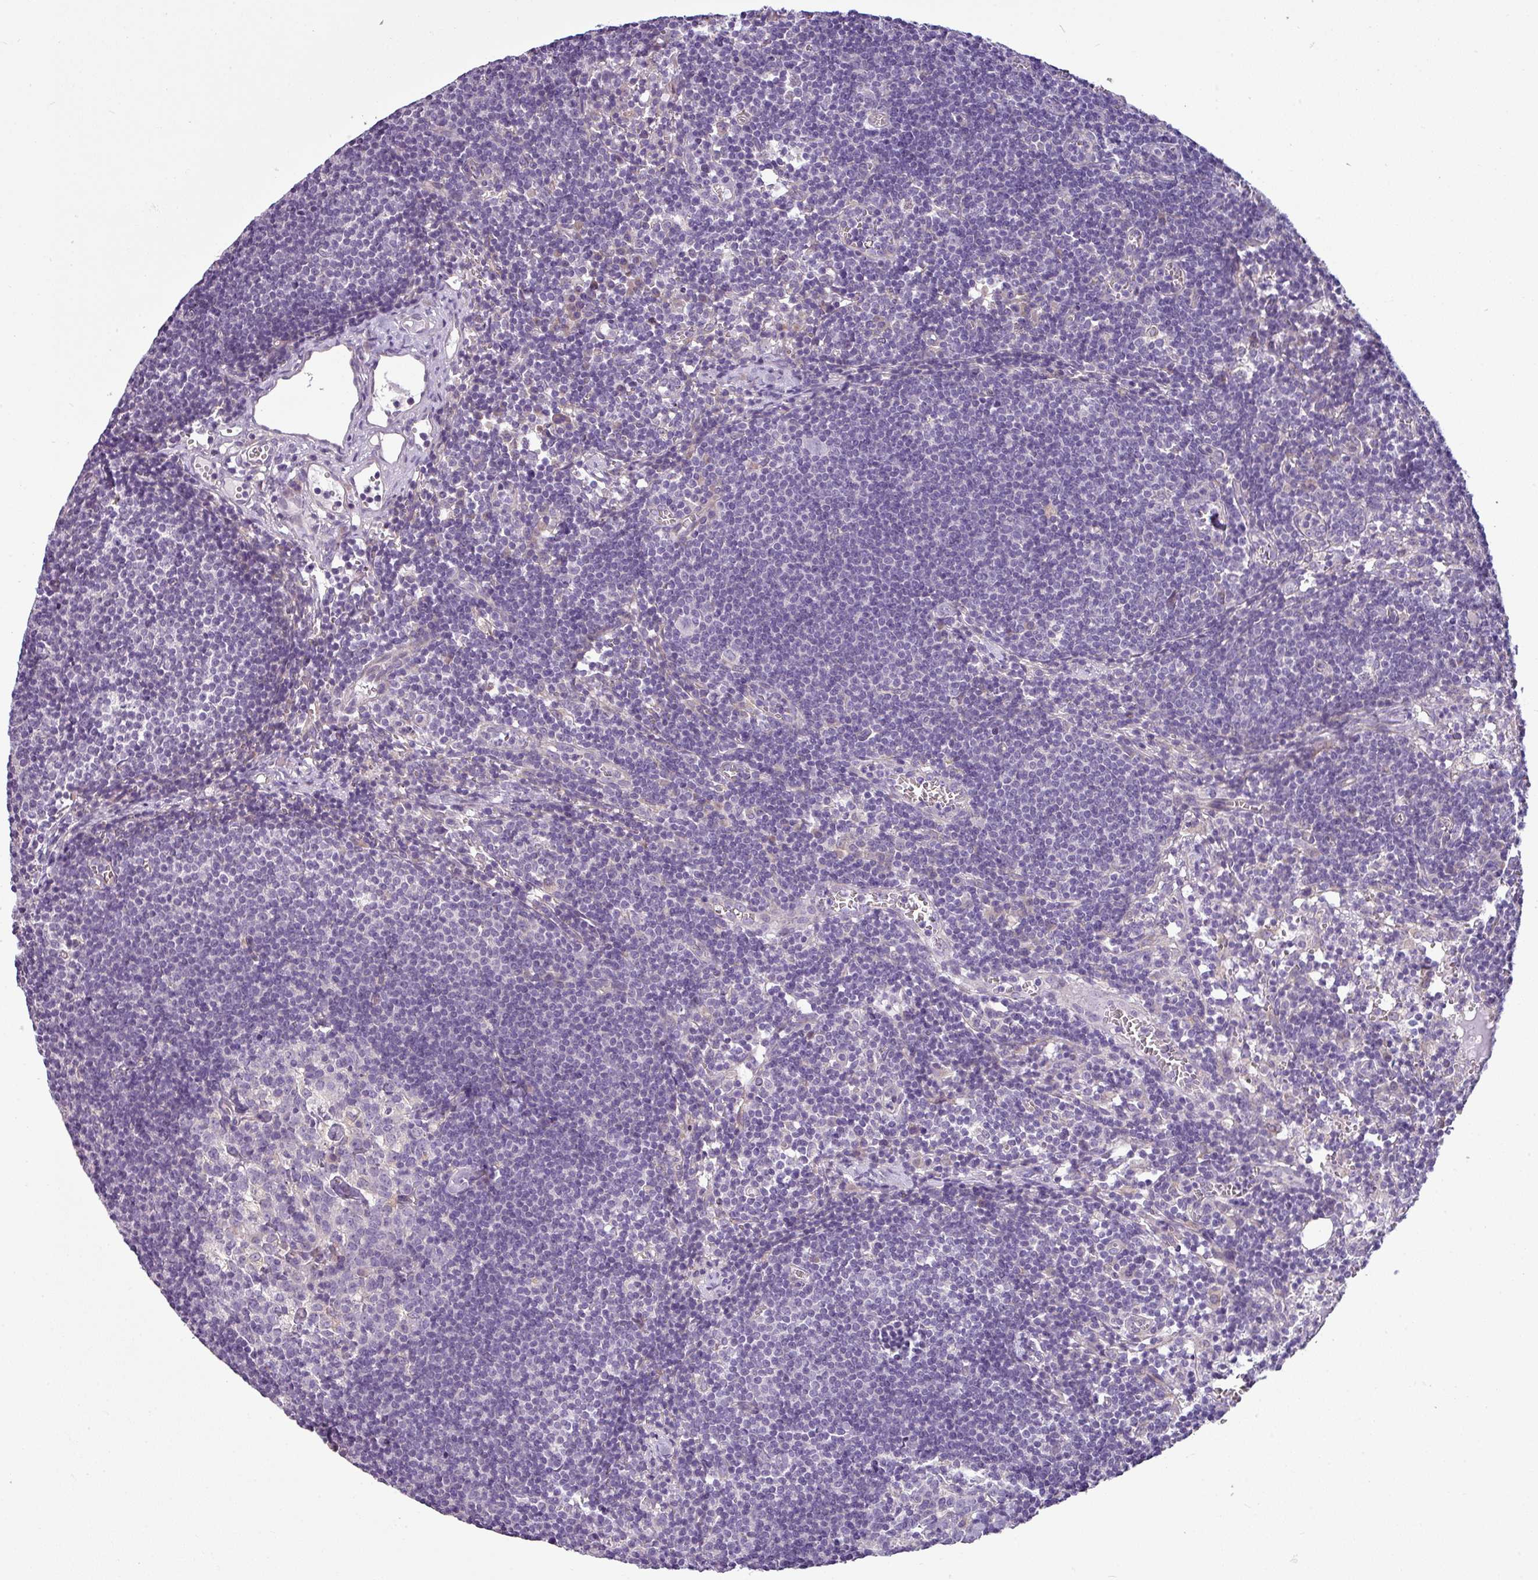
{"staining": {"intensity": "negative", "quantity": "none", "location": "none"}, "tissue": "lymph node", "cell_type": "Germinal center cells", "image_type": "normal", "snomed": [{"axis": "morphology", "description": "Normal tissue, NOS"}, {"axis": "topography", "description": "Lymph node"}], "caption": "This is an IHC photomicrograph of normal lymph node. There is no staining in germinal center cells.", "gene": "TOR1AIP2", "patient": {"sex": "female", "age": 27}}